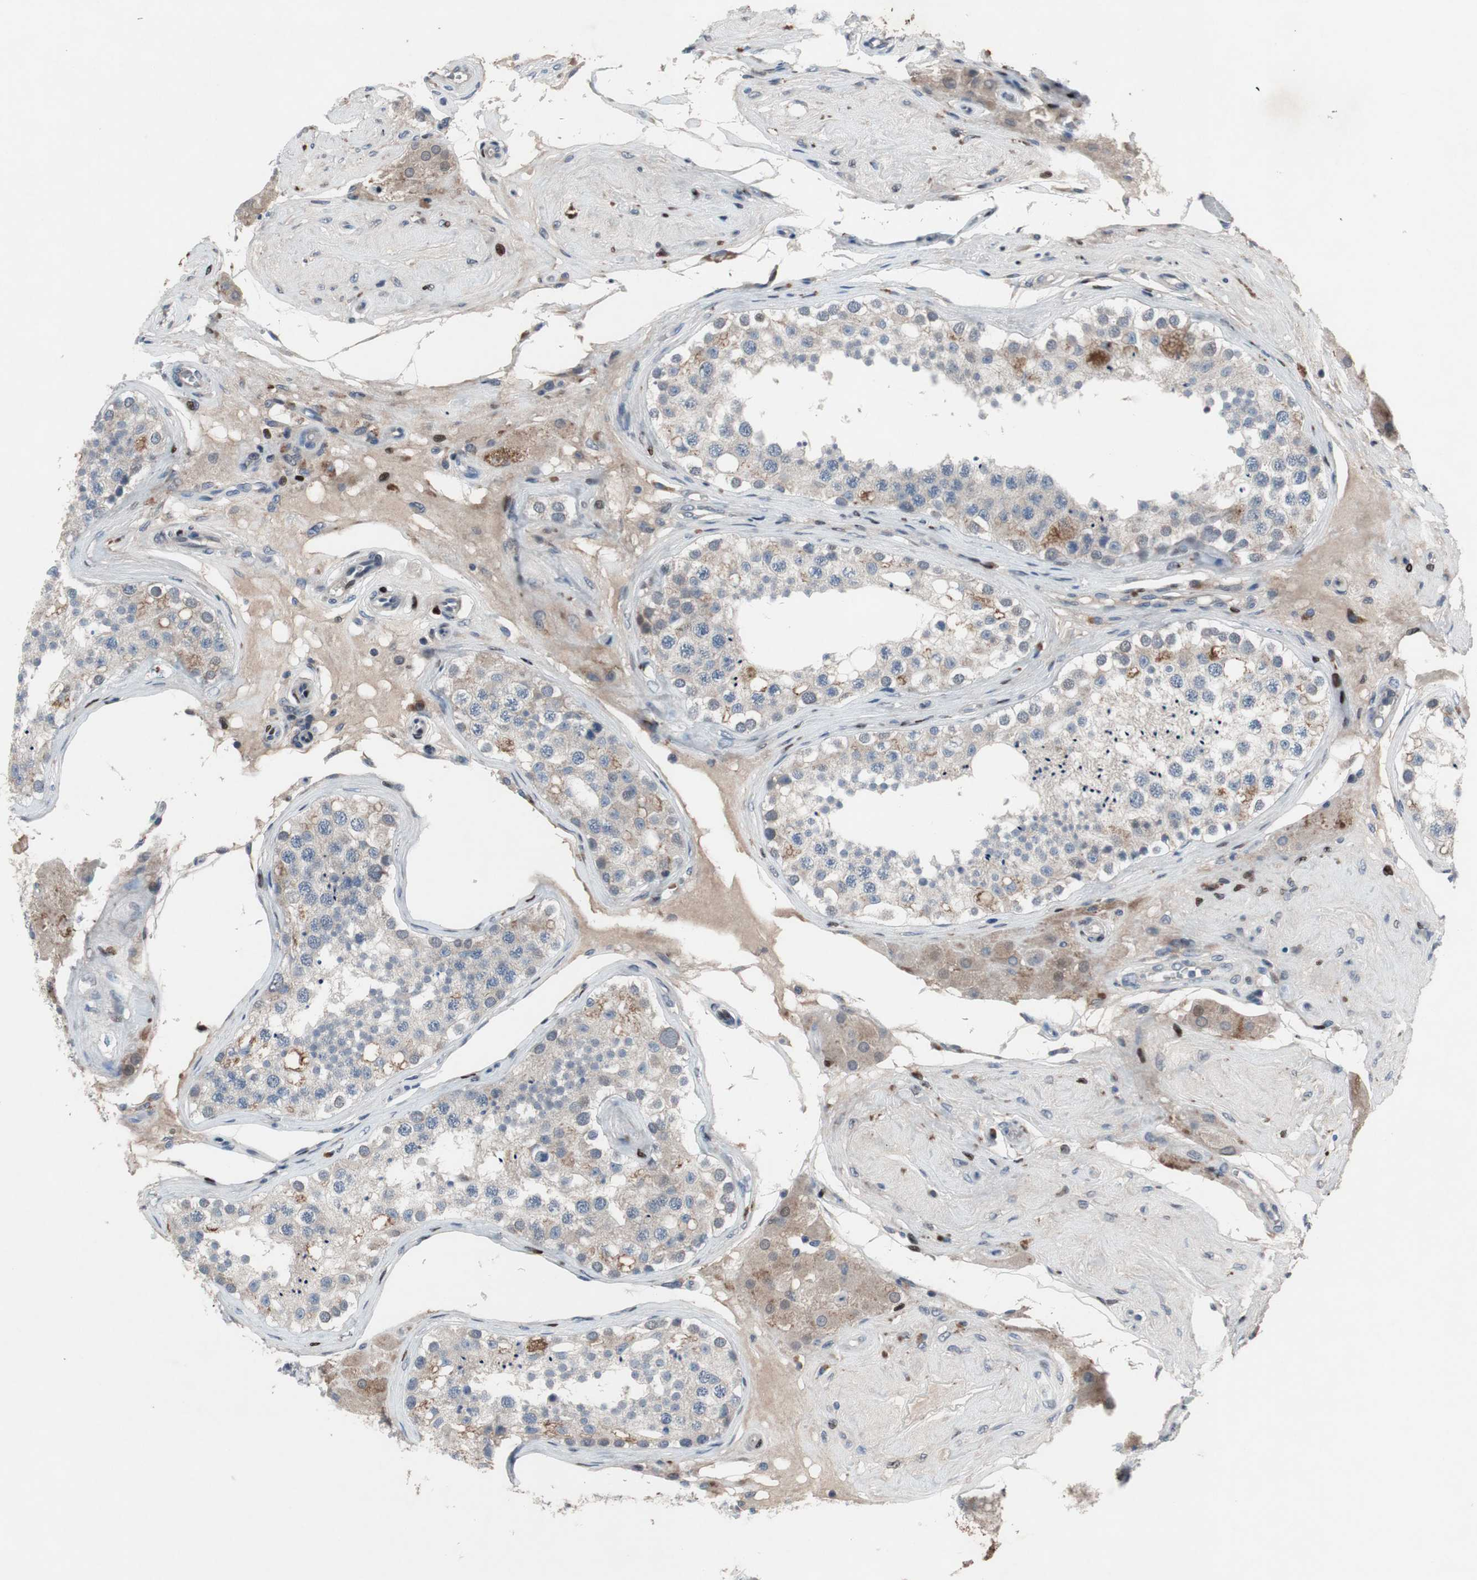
{"staining": {"intensity": "moderate", "quantity": "<25%", "location": "cytoplasmic/membranous,nuclear"}, "tissue": "testis", "cell_type": "Cells in seminiferous ducts", "image_type": "normal", "snomed": [{"axis": "morphology", "description": "Normal tissue, NOS"}, {"axis": "topography", "description": "Testis"}], "caption": "Moderate cytoplasmic/membranous,nuclear staining for a protein is seen in about <25% of cells in seminiferous ducts of normal testis using immunohistochemistry.", "gene": "MUTYH", "patient": {"sex": "male", "age": 68}}